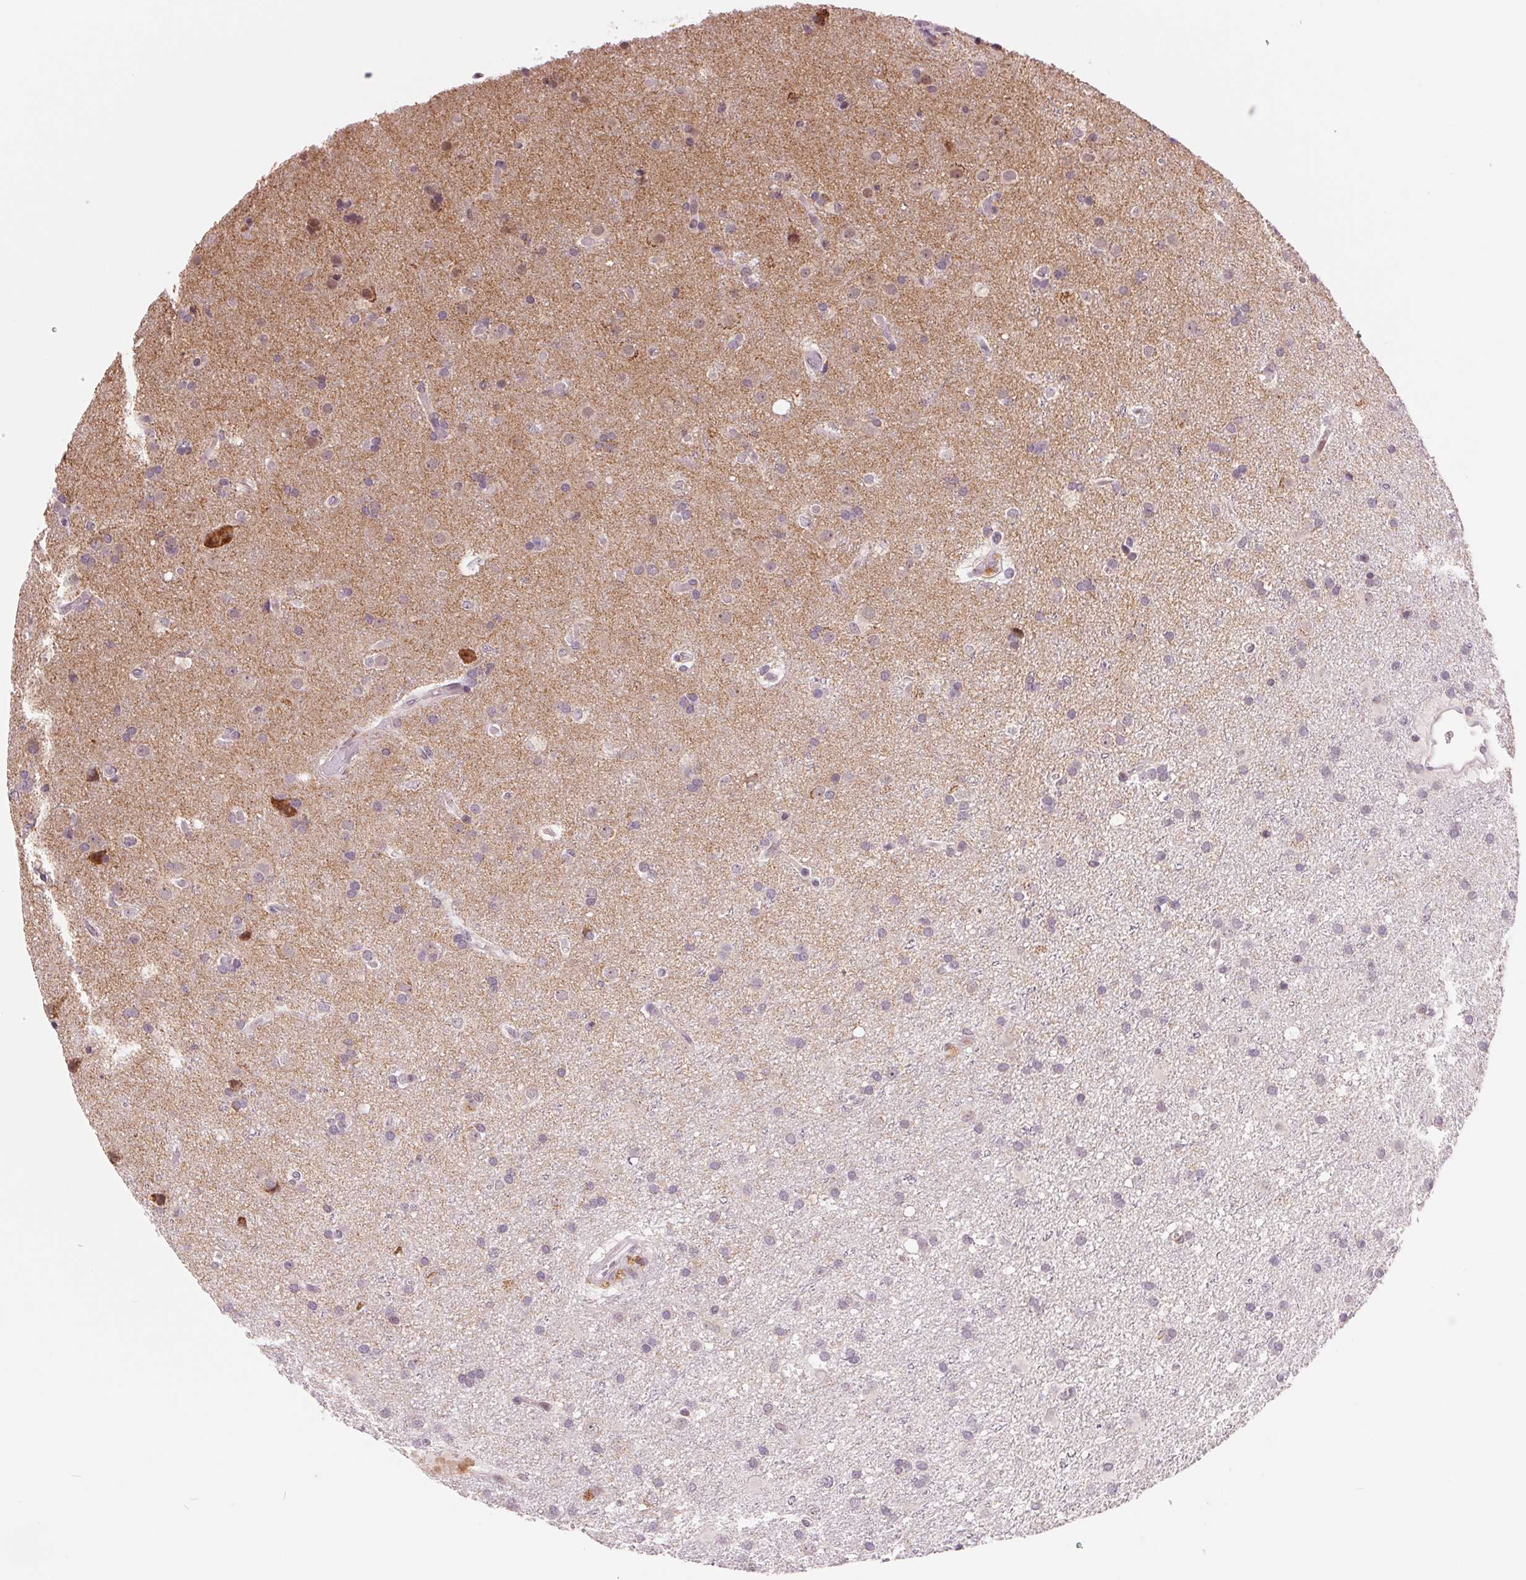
{"staining": {"intensity": "moderate", "quantity": "<25%", "location": "nuclear"}, "tissue": "glioma", "cell_type": "Tumor cells", "image_type": "cancer", "snomed": [{"axis": "morphology", "description": "Glioma, malignant, High grade"}, {"axis": "topography", "description": "Brain"}], "caption": "IHC of human glioma reveals low levels of moderate nuclear positivity in approximately <25% of tumor cells.", "gene": "ARHGAP32", "patient": {"sex": "male", "age": 55}}